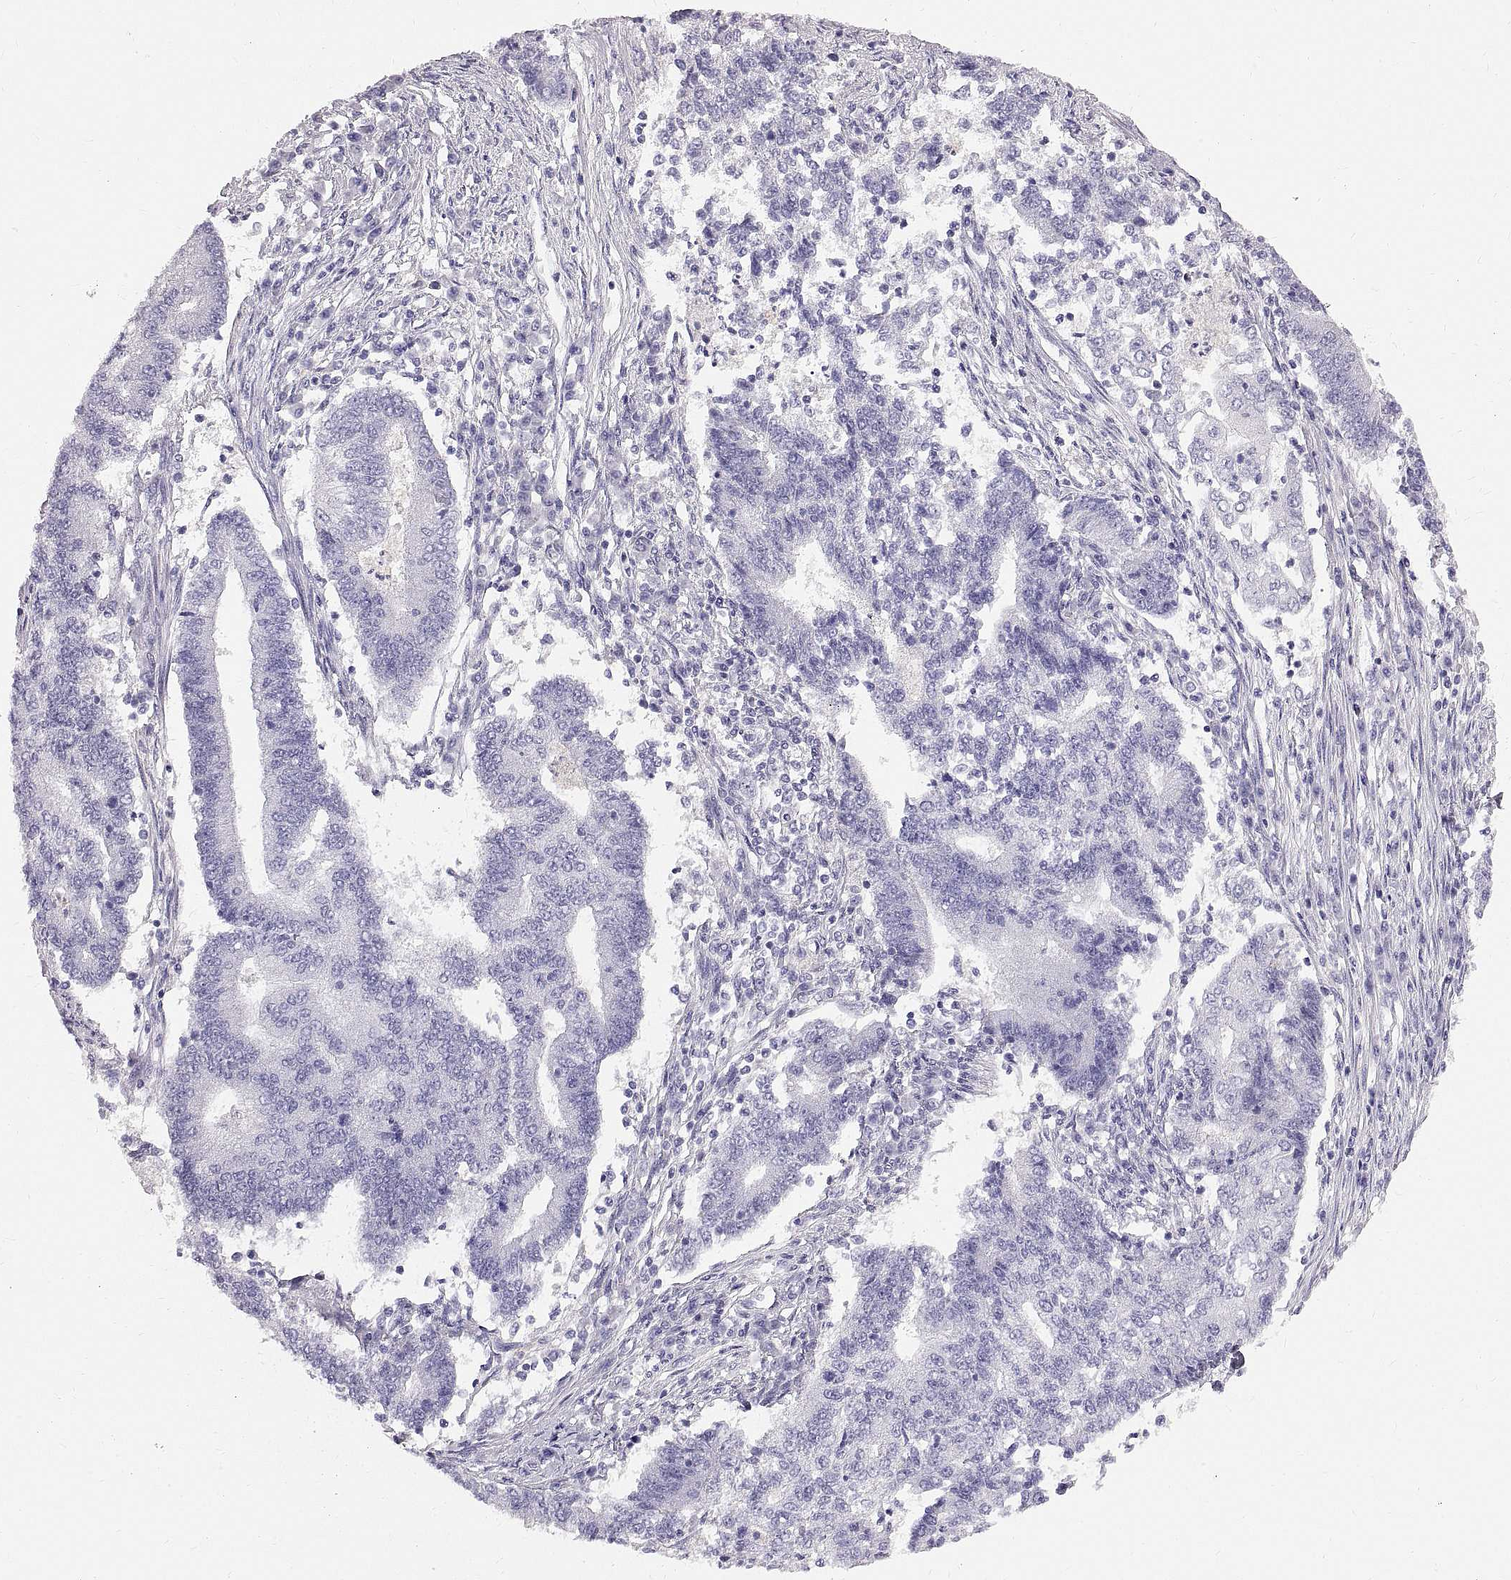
{"staining": {"intensity": "negative", "quantity": "none", "location": "none"}, "tissue": "endometrial cancer", "cell_type": "Tumor cells", "image_type": "cancer", "snomed": [{"axis": "morphology", "description": "Adenocarcinoma, NOS"}, {"axis": "topography", "description": "Uterus"}, {"axis": "topography", "description": "Endometrium"}], "caption": "This photomicrograph is of endometrial adenocarcinoma stained with IHC to label a protein in brown with the nuclei are counter-stained blue. There is no positivity in tumor cells.", "gene": "WFDC8", "patient": {"sex": "female", "age": 54}}